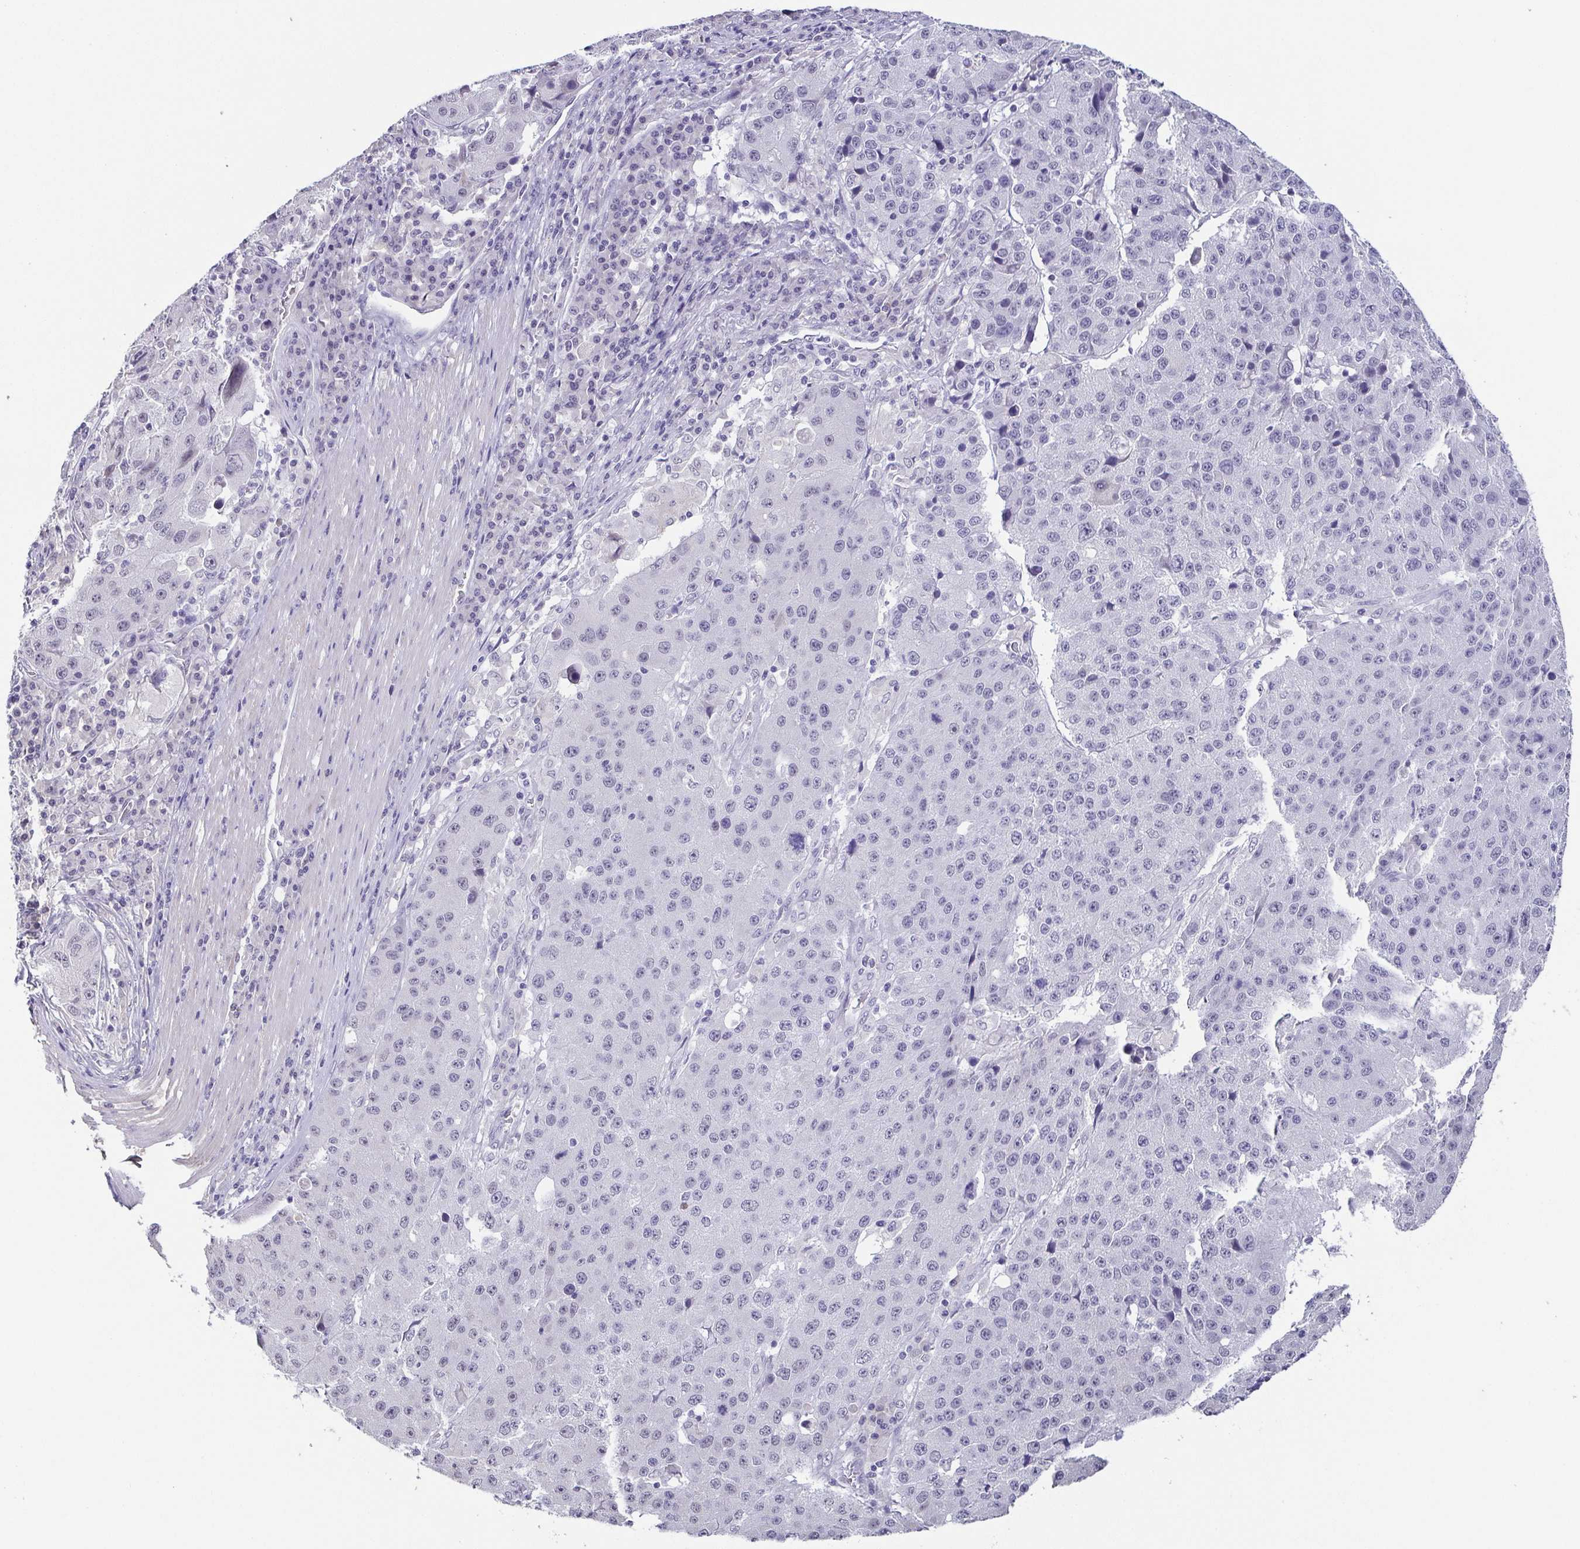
{"staining": {"intensity": "negative", "quantity": "none", "location": "none"}, "tissue": "stomach cancer", "cell_type": "Tumor cells", "image_type": "cancer", "snomed": [{"axis": "morphology", "description": "Adenocarcinoma, NOS"}, {"axis": "topography", "description": "Stomach"}], "caption": "A histopathology image of stomach cancer stained for a protein displays no brown staining in tumor cells. Brightfield microscopy of IHC stained with DAB (brown) and hematoxylin (blue), captured at high magnification.", "gene": "NEFH", "patient": {"sex": "male", "age": 71}}